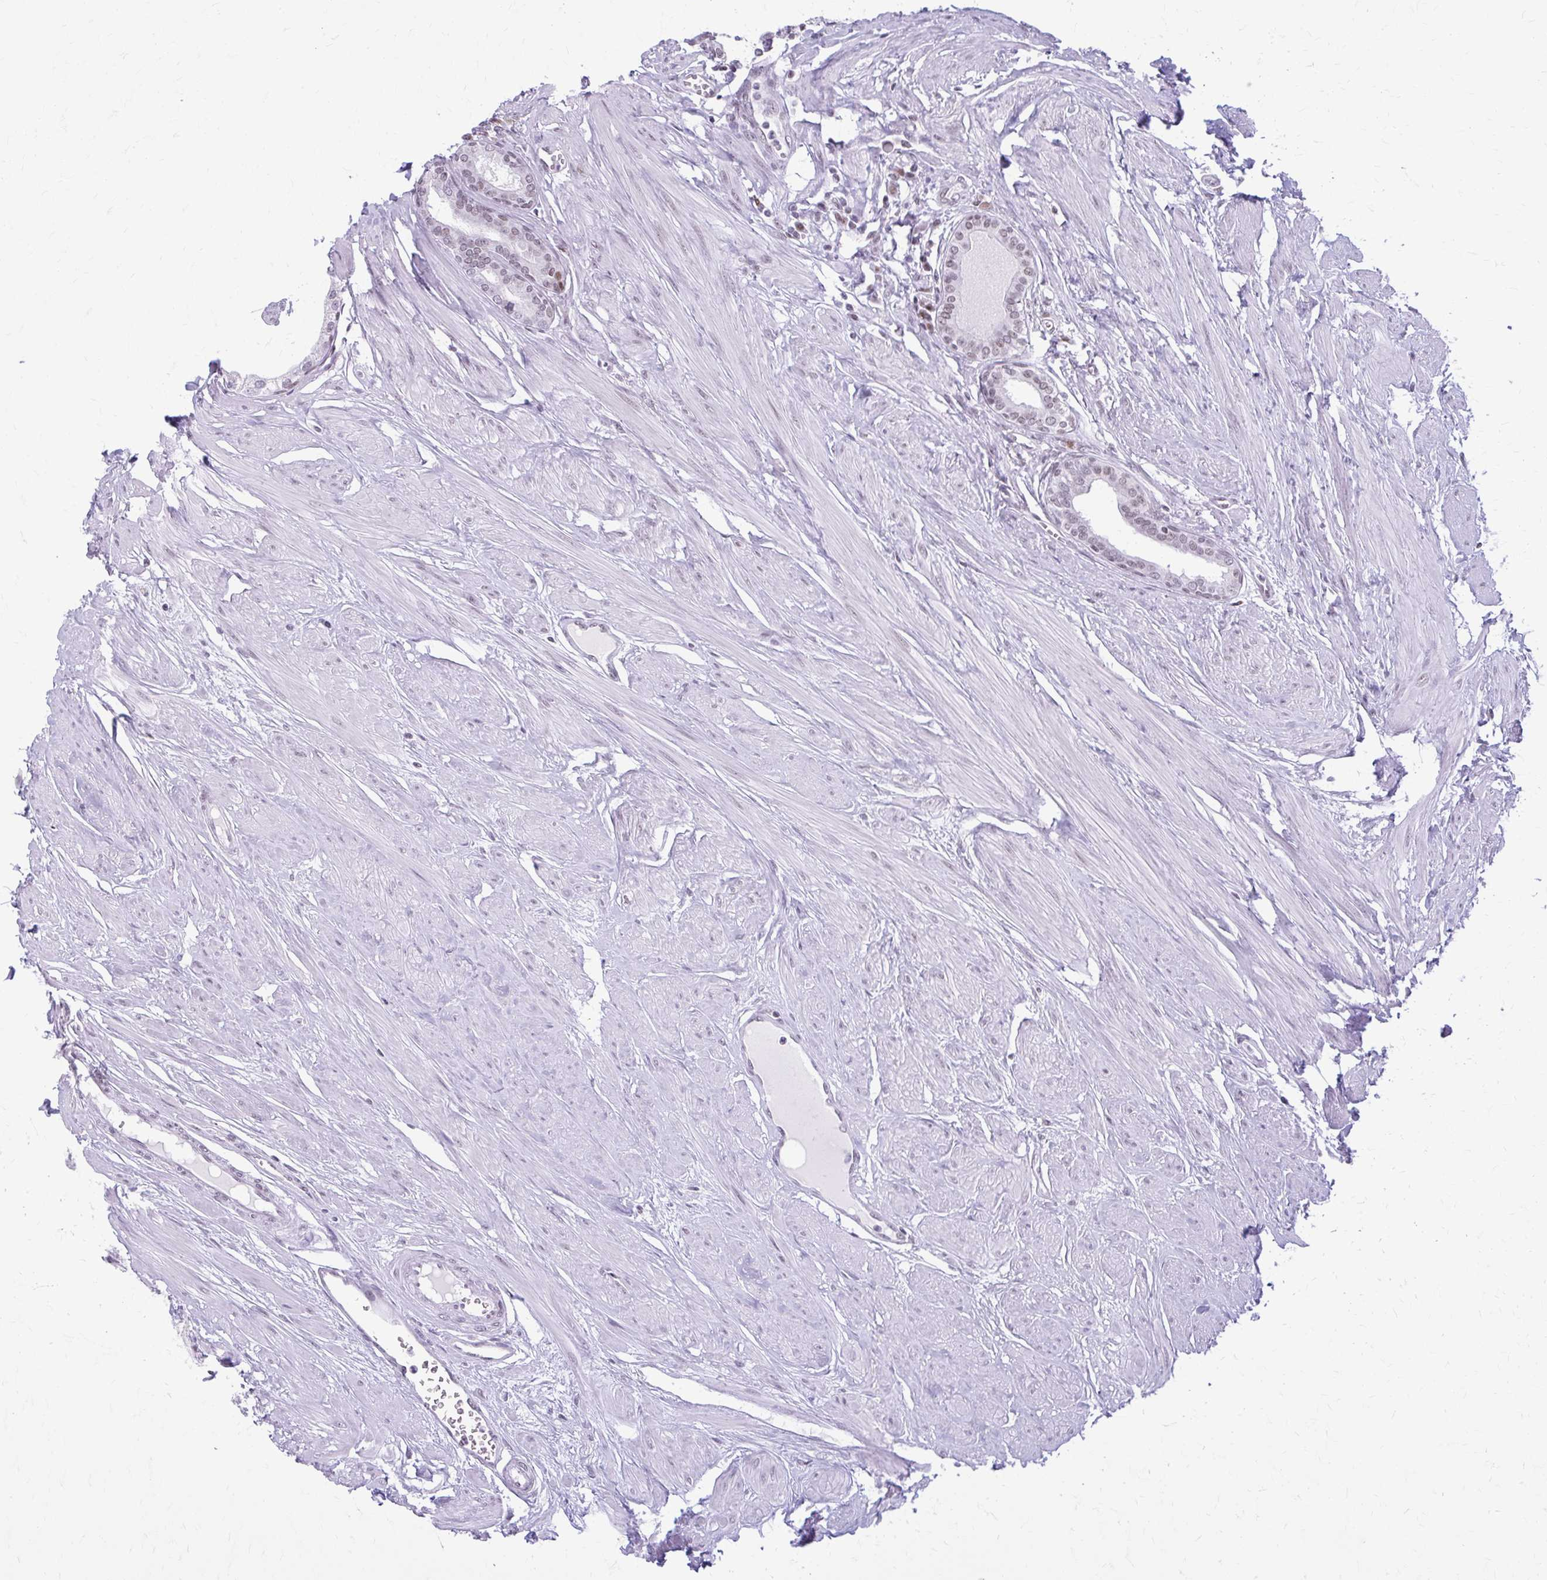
{"staining": {"intensity": "weak", "quantity": "25%-75%", "location": "nuclear"}, "tissue": "prostate", "cell_type": "Glandular cells", "image_type": "normal", "snomed": [{"axis": "morphology", "description": "Normal tissue, NOS"}, {"axis": "topography", "description": "Prostate"}, {"axis": "topography", "description": "Peripheral nerve tissue"}], "caption": "High-power microscopy captured an immunohistochemistry (IHC) image of benign prostate, revealing weak nuclear staining in approximately 25%-75% of glandular cells. (DAB = brown stain, brightfield microscopy at high magnification).", "gene": "PABIR1", "patient": {"sex": "male", "age": 55}}